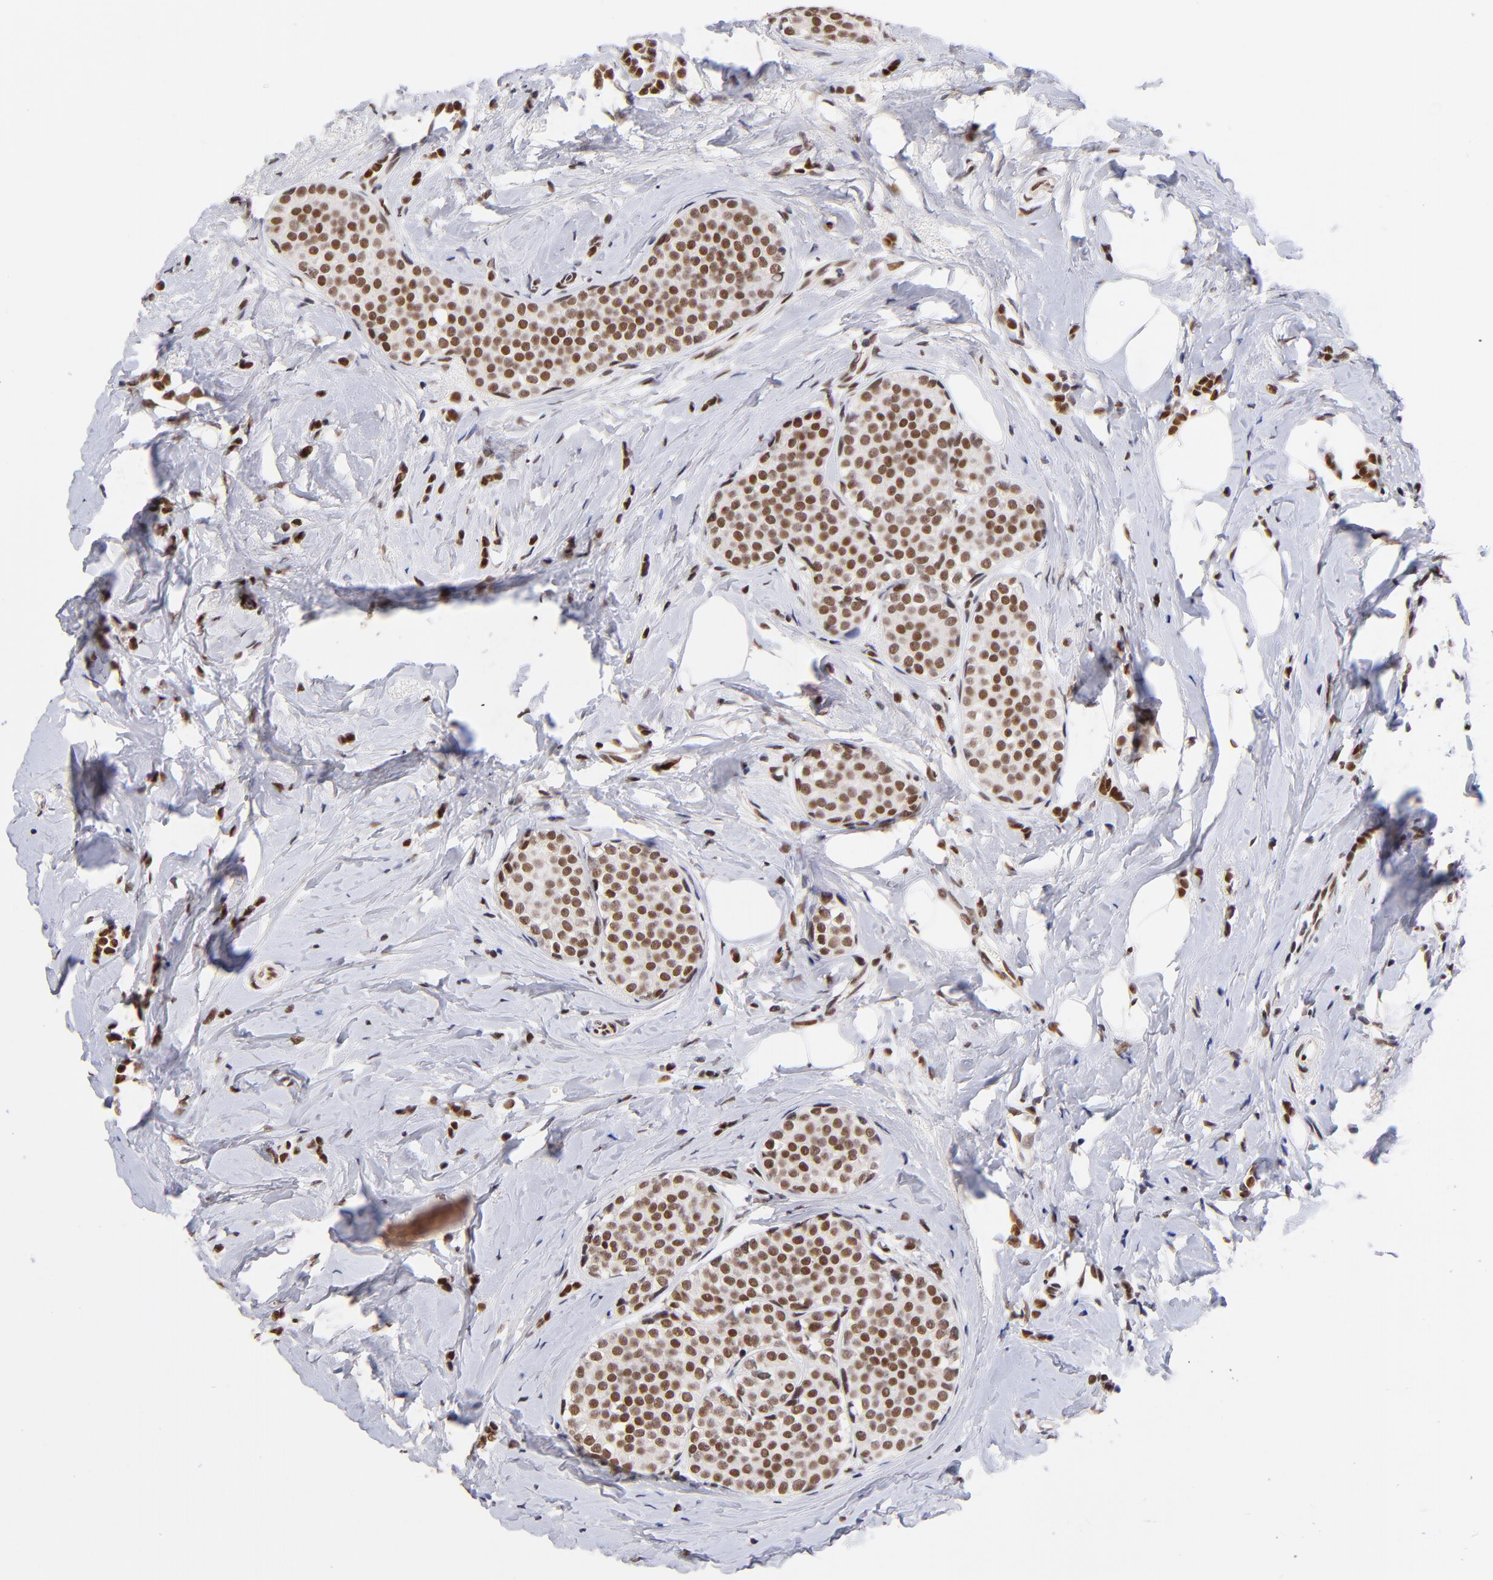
{"staining": {"intensity": "strong", "quantity": ">75%", "location": "nuclear"}, "tissue": "breast cancer", "cell_type": "Tumor cells", "image_type": "cancer", "snomed": [{"axis": "morphology", "description": "Lobular carcinoma"}, {"axis": "topography", "description": "Breast"}], "caption": "DAB (3,3'-diaminobenzidine) immunohistochemical staining of breast cancer (lobular carcinoma) displays strong nuclear protein staining in approximately >75% of tumor cells.", "gene": "MIDEAS", "patient": {"sex": "female", "age": 64}}